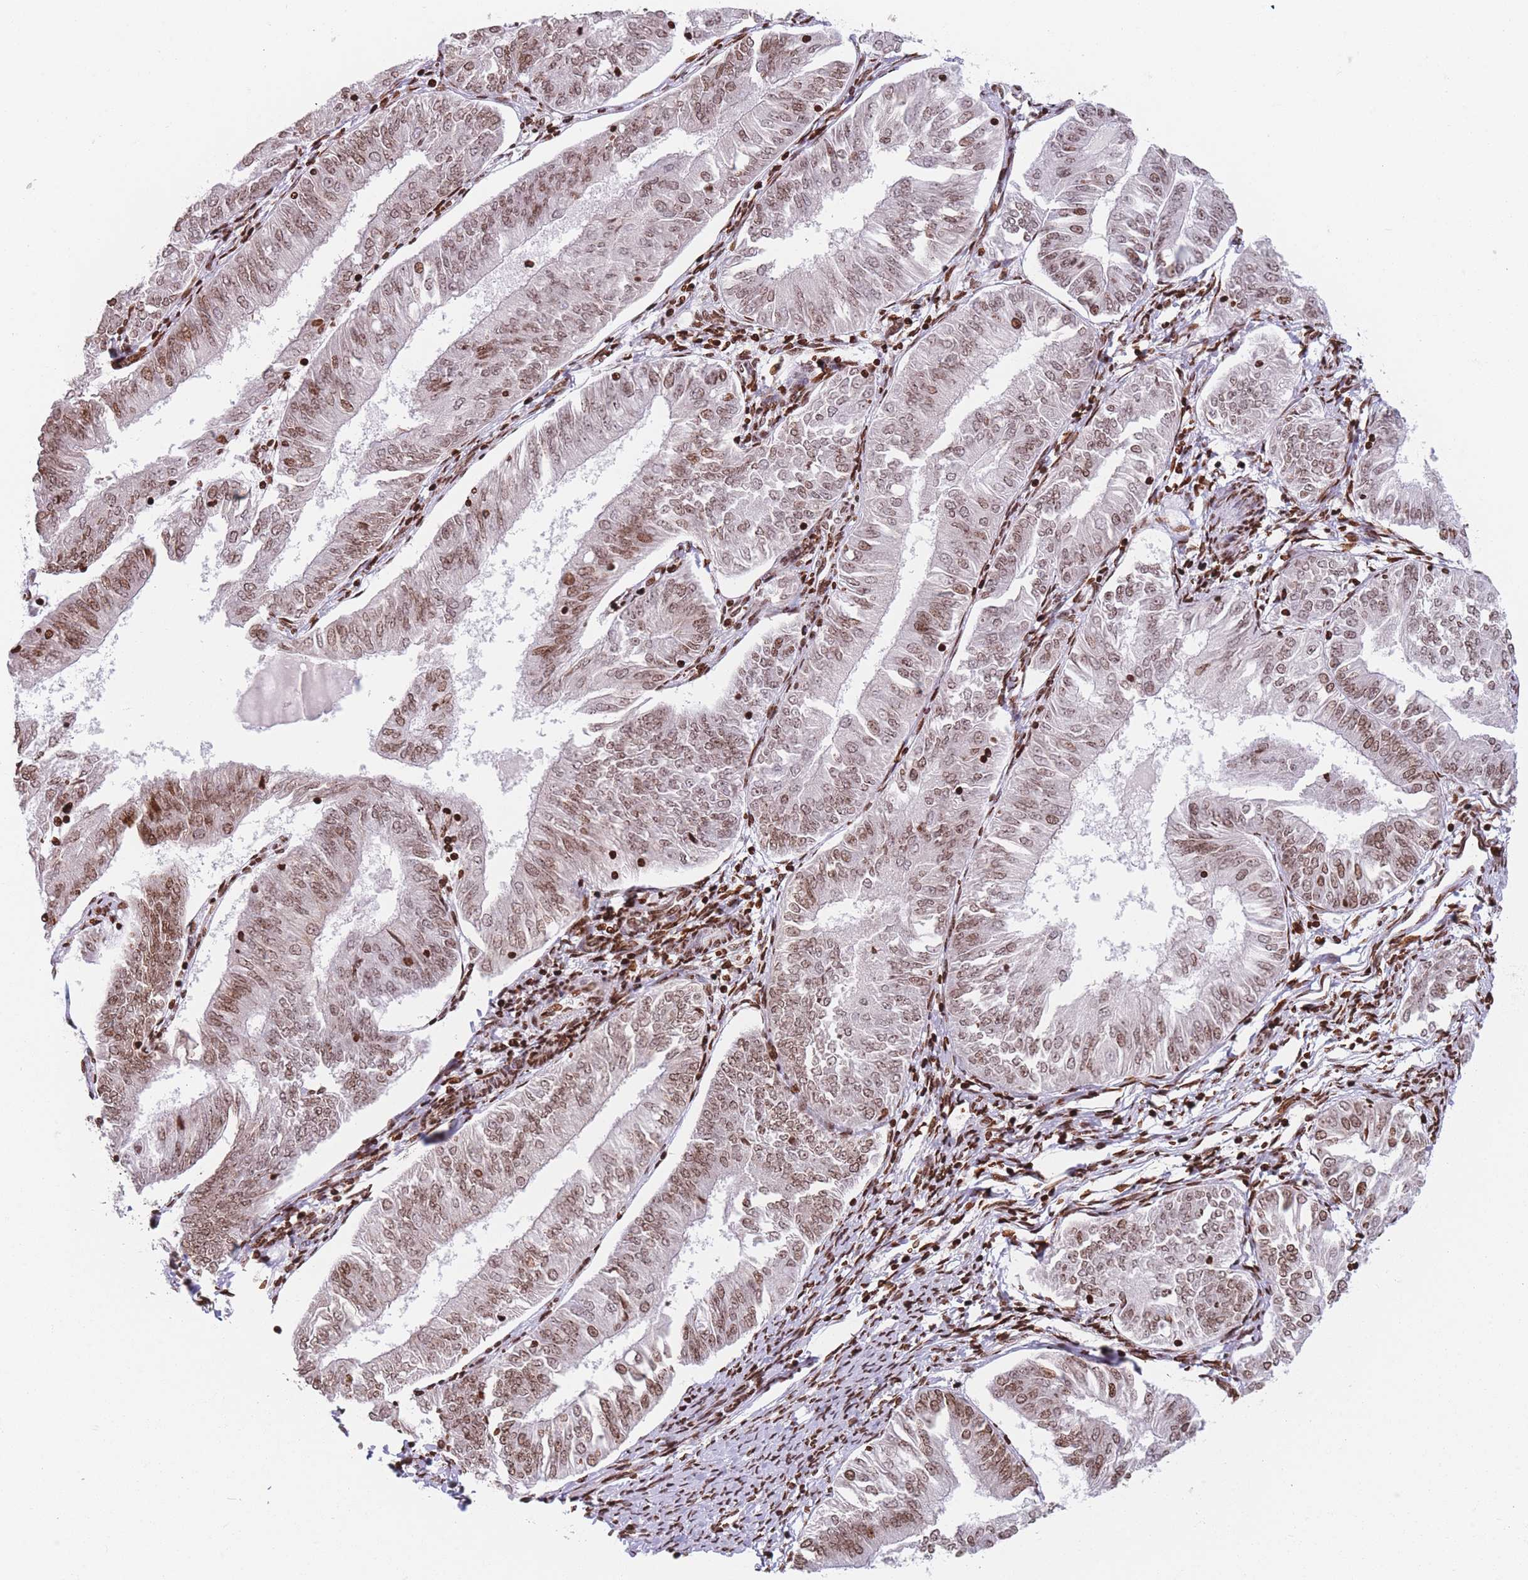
{"staining": {"intensity": "moderate", "quantity": ">75%", "location": "nuclear"}, "tissue": "endometrial cancer", "cell_type": "Tumor cells", "image_type": "cancer", "snomed": [{"axis": "morphology", "description": "Adenocarcinoma, NOS"}, {"axis": "topography", "description": "Endometrium"}], "caption": "Tumor cells show medium levels of moderate nuclear expression in about >75% of cells in human endometrial cancer. The protein is stained brown, and the nuclei are stained in blue (DAB IHC with brightfield microscopy, high magnification).", "gene": "AK9", "patient": {"sex": "female", "age": 58}}